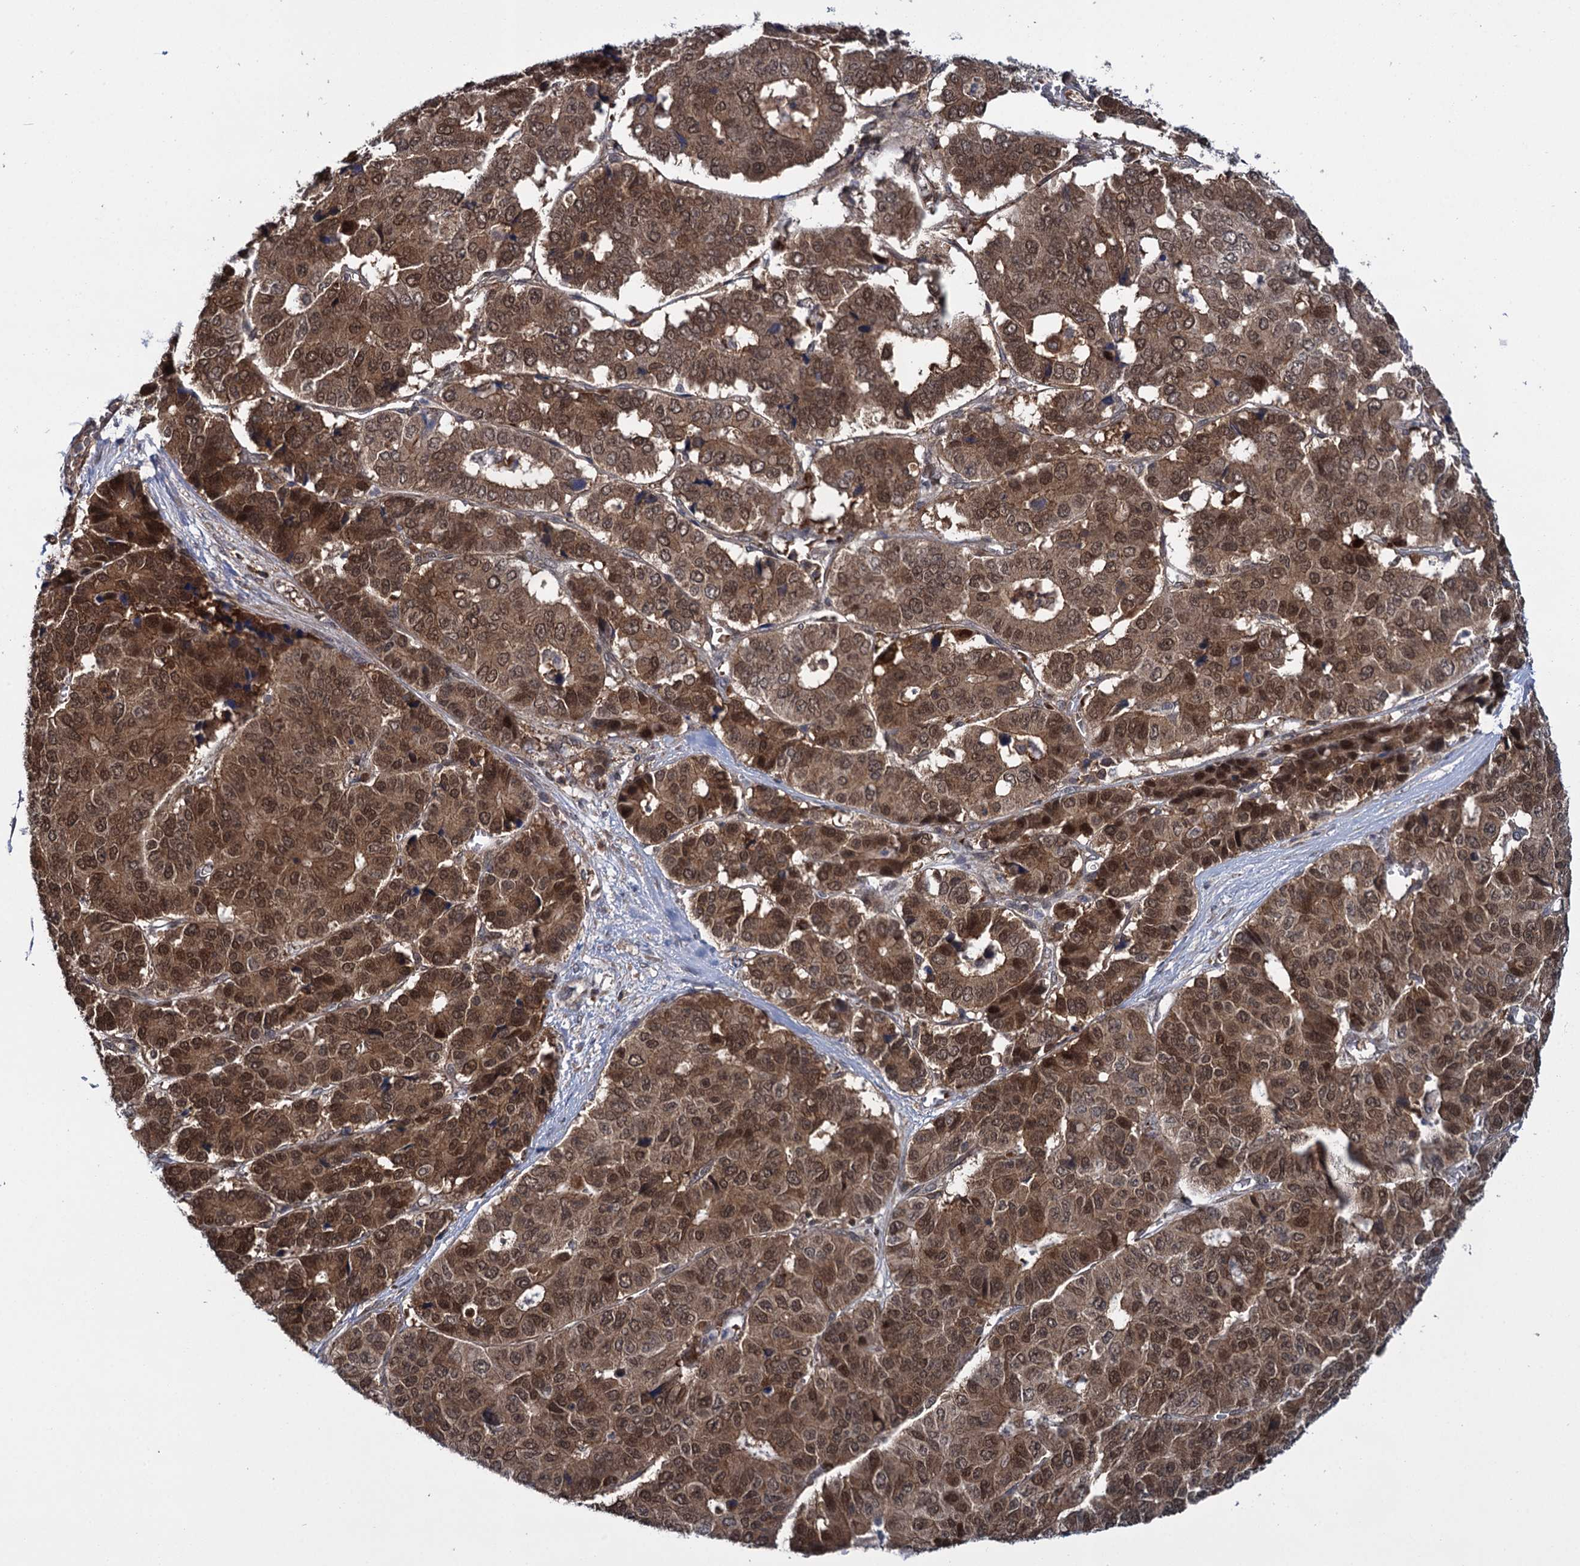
{"staining": {"intensity": "strong", "quantity": ">75%", "location": "cytoplasmic/membranous,nuclear"}, "tissue": "pancreatic cancer", "cell_type": "Tumor cells", "image_type": "cancer", "snomed": [{"axis": "morphology", "description": "Adenocarcinoma, NOS"}, {"axis": "topography", "description": "Pancreas"}], "caption": "Strong cytoplasmic/membranous and nuclear protein staining is seen in about >75% of tumor cells in adenocarcinoma (pancreatic).", "gene": "GLO1", "patient": {"sex": "male", "age": 50}}